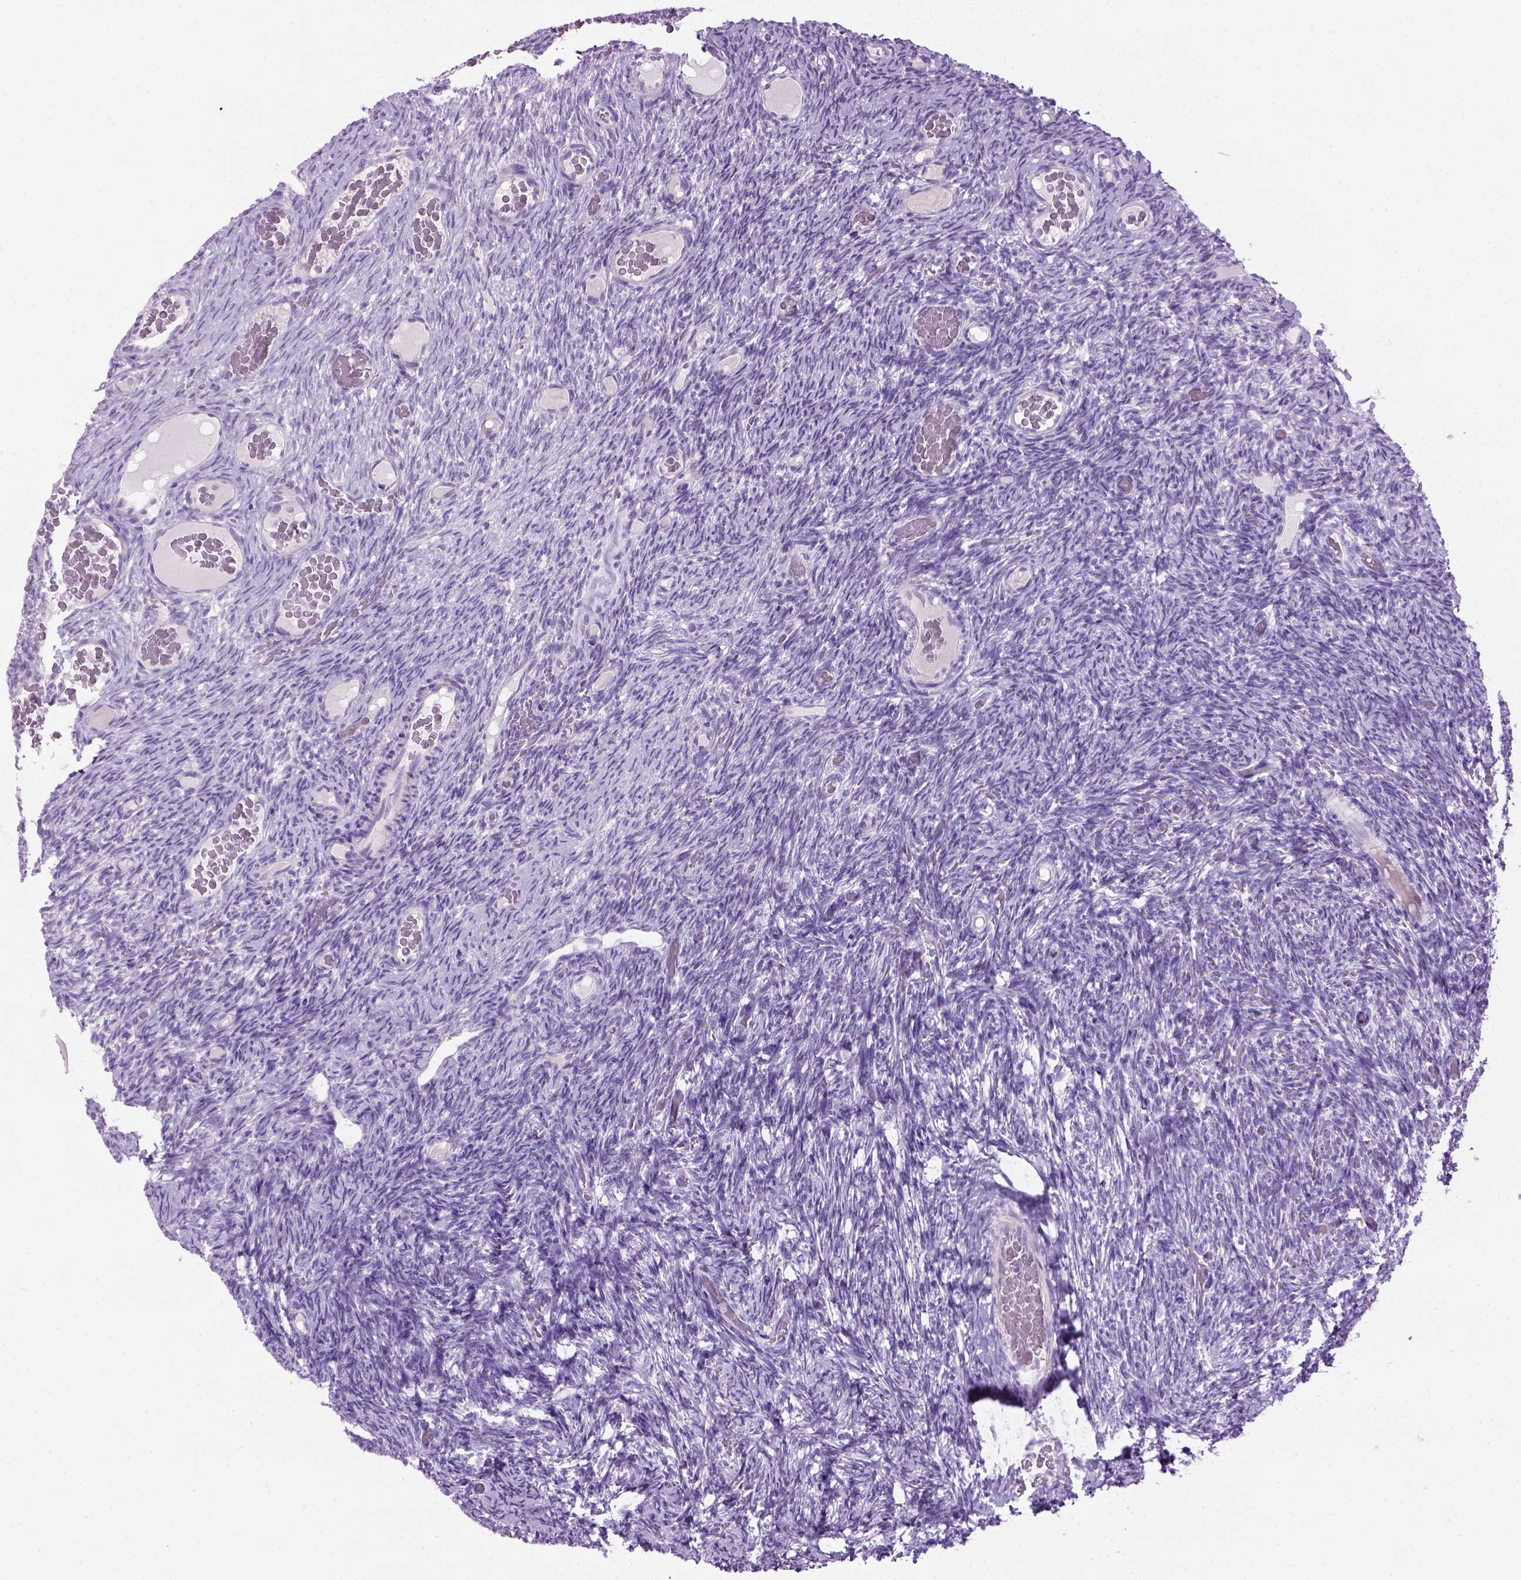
{"staining": {"intensity": "negative", "quantity": "none", "location": "none"}, "tissue": "ovary", "cell_type": "Ovarian stroma cells", "image_type": "normal", "snomed": [{"axis": "morphology", "description": "Normal tissue, NOS"}, {"axis": "topography", "description": "Ovary"}], "caption": "There is no significant staining in ovarian stroma cells of ovary. (Stains: DAB (3,3'-diaminobenzidine) immunohistochemistry (IHC) with hematoxylin counter stain, Microscopy: brightfield microscopy at high magnification).", "gene": "GABRB2", "patient": {"sex": "female", "age": 34}}